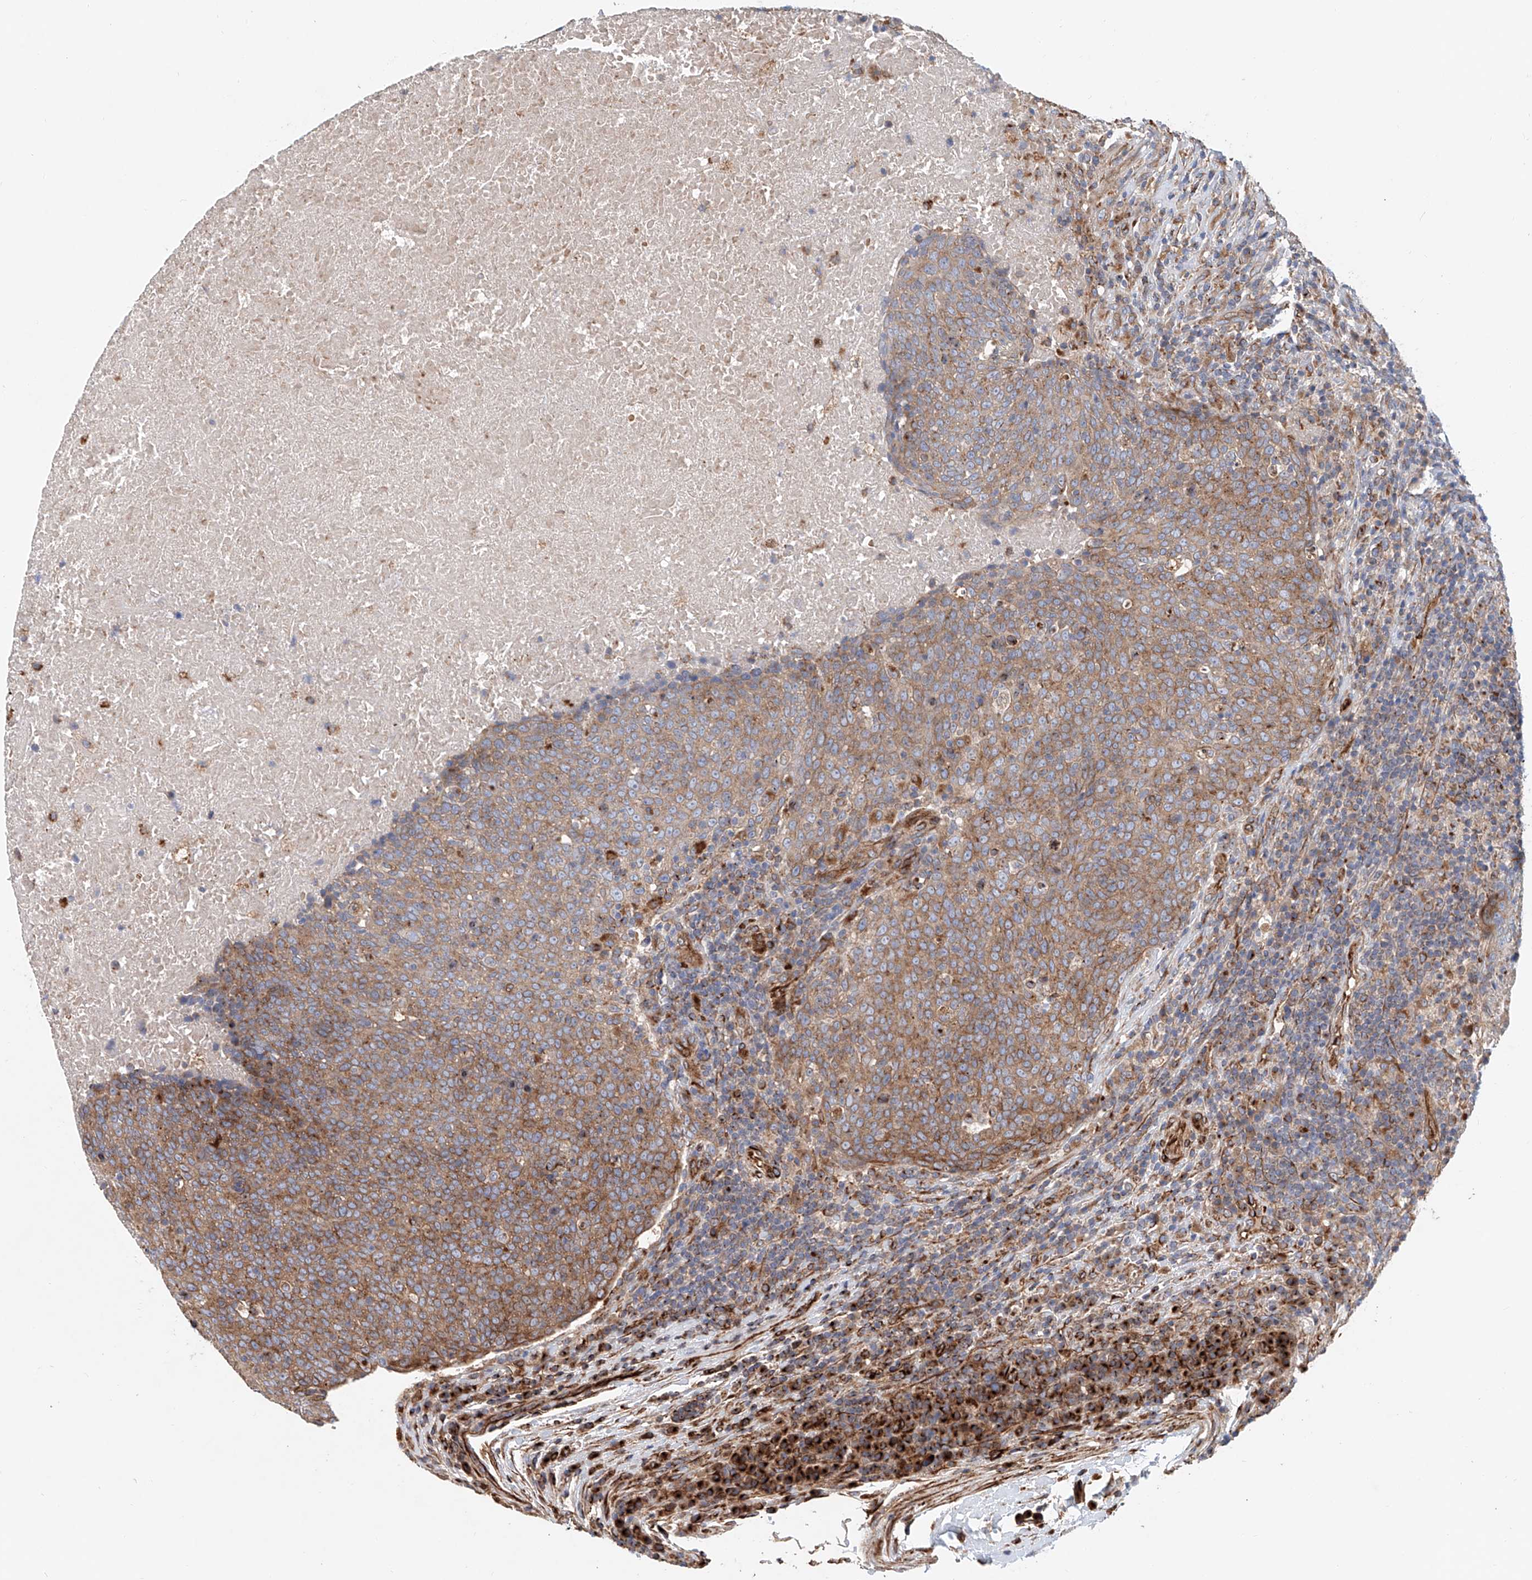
{"staining": {"intensity": "moderate", "quantity": "25%-75%", "location": "cytoplasmic/membranous"}, "tissue": "head and neck cancer", "cell_type": "Tumor cells", "image_type": "cancer", "snomed": [{"axis": "morphology", "description": "Squamous cell carcinoma, NOS"}, {"axis": "morphology", "description": "Squamous cell carcinoma, metastatic, NOS"}, {"axis": "topography", "description": "Lymph node"}, {"axis": "topography", "description": "Head-Neck"}], "caption": "The micrograph reveals immunohistochemical staining of head and neck metastatic squamous cell carcinoma. There is moderate cytoplasmic/membranous staining is identified in approximately 25%-75% of tumor cells.", "gene": "HGSNAT", "patient": {"sex": "male", "age": 62}}